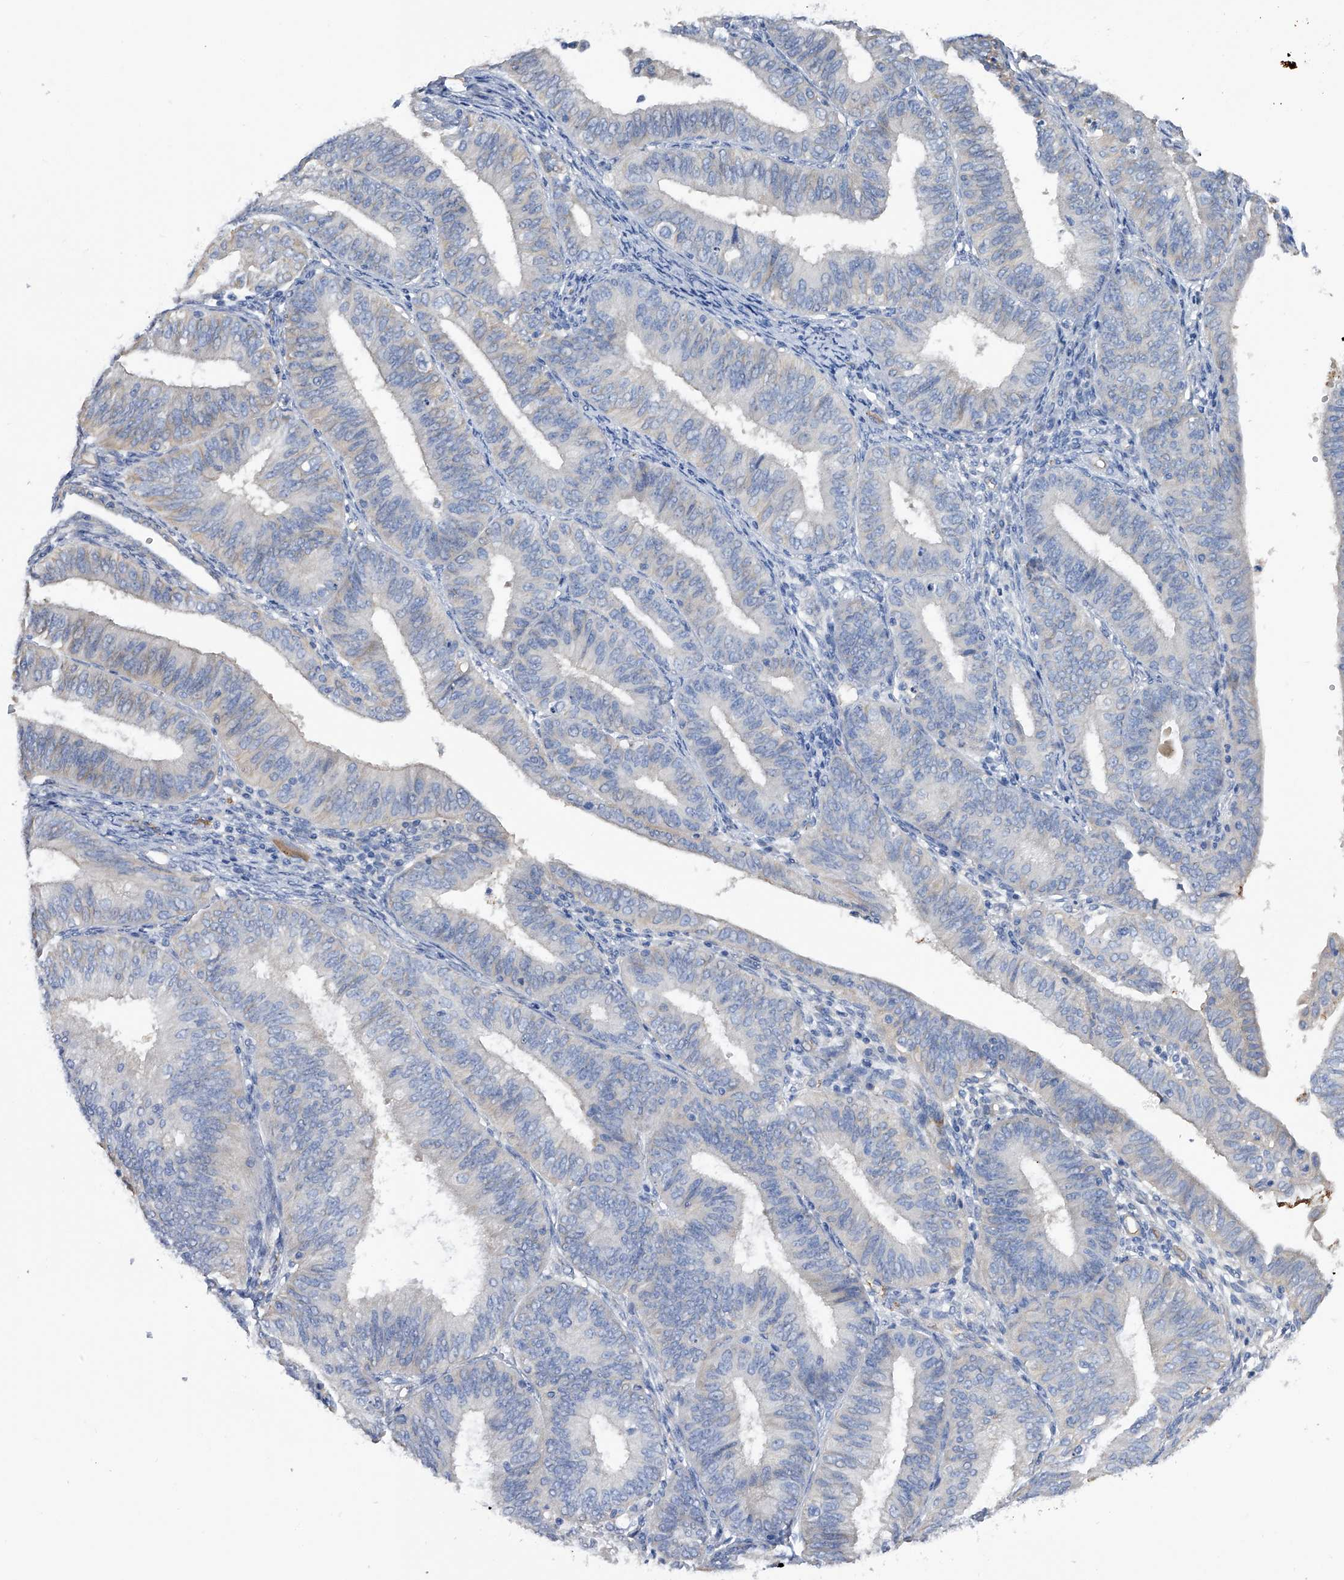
{"staining": {"intensity": "negative", "quantity": "none", "location": "none"}, "tissue": "endometrial cancer", "cell_type": "Tumor cells", "image_type": "cancer", "snomed": [{"axis": "morphology", "description": "Adenocarcinoma, NOS"}, {"axis": "topography", "description": "Endometrium"}], "caption": "Immunohistochemistry (IHC) micrograph of adenocarcinoma (endometrial) stained for a protein (brown), which shows no staining in tumor cells. The staining is performed using DAB (3,3'-diaminobenzidine) brown chromogen with nuclei counter-stained in using hematoxylin.", "gene": "RWDD2A", "patient": {"sex": "female", "age": 51}}